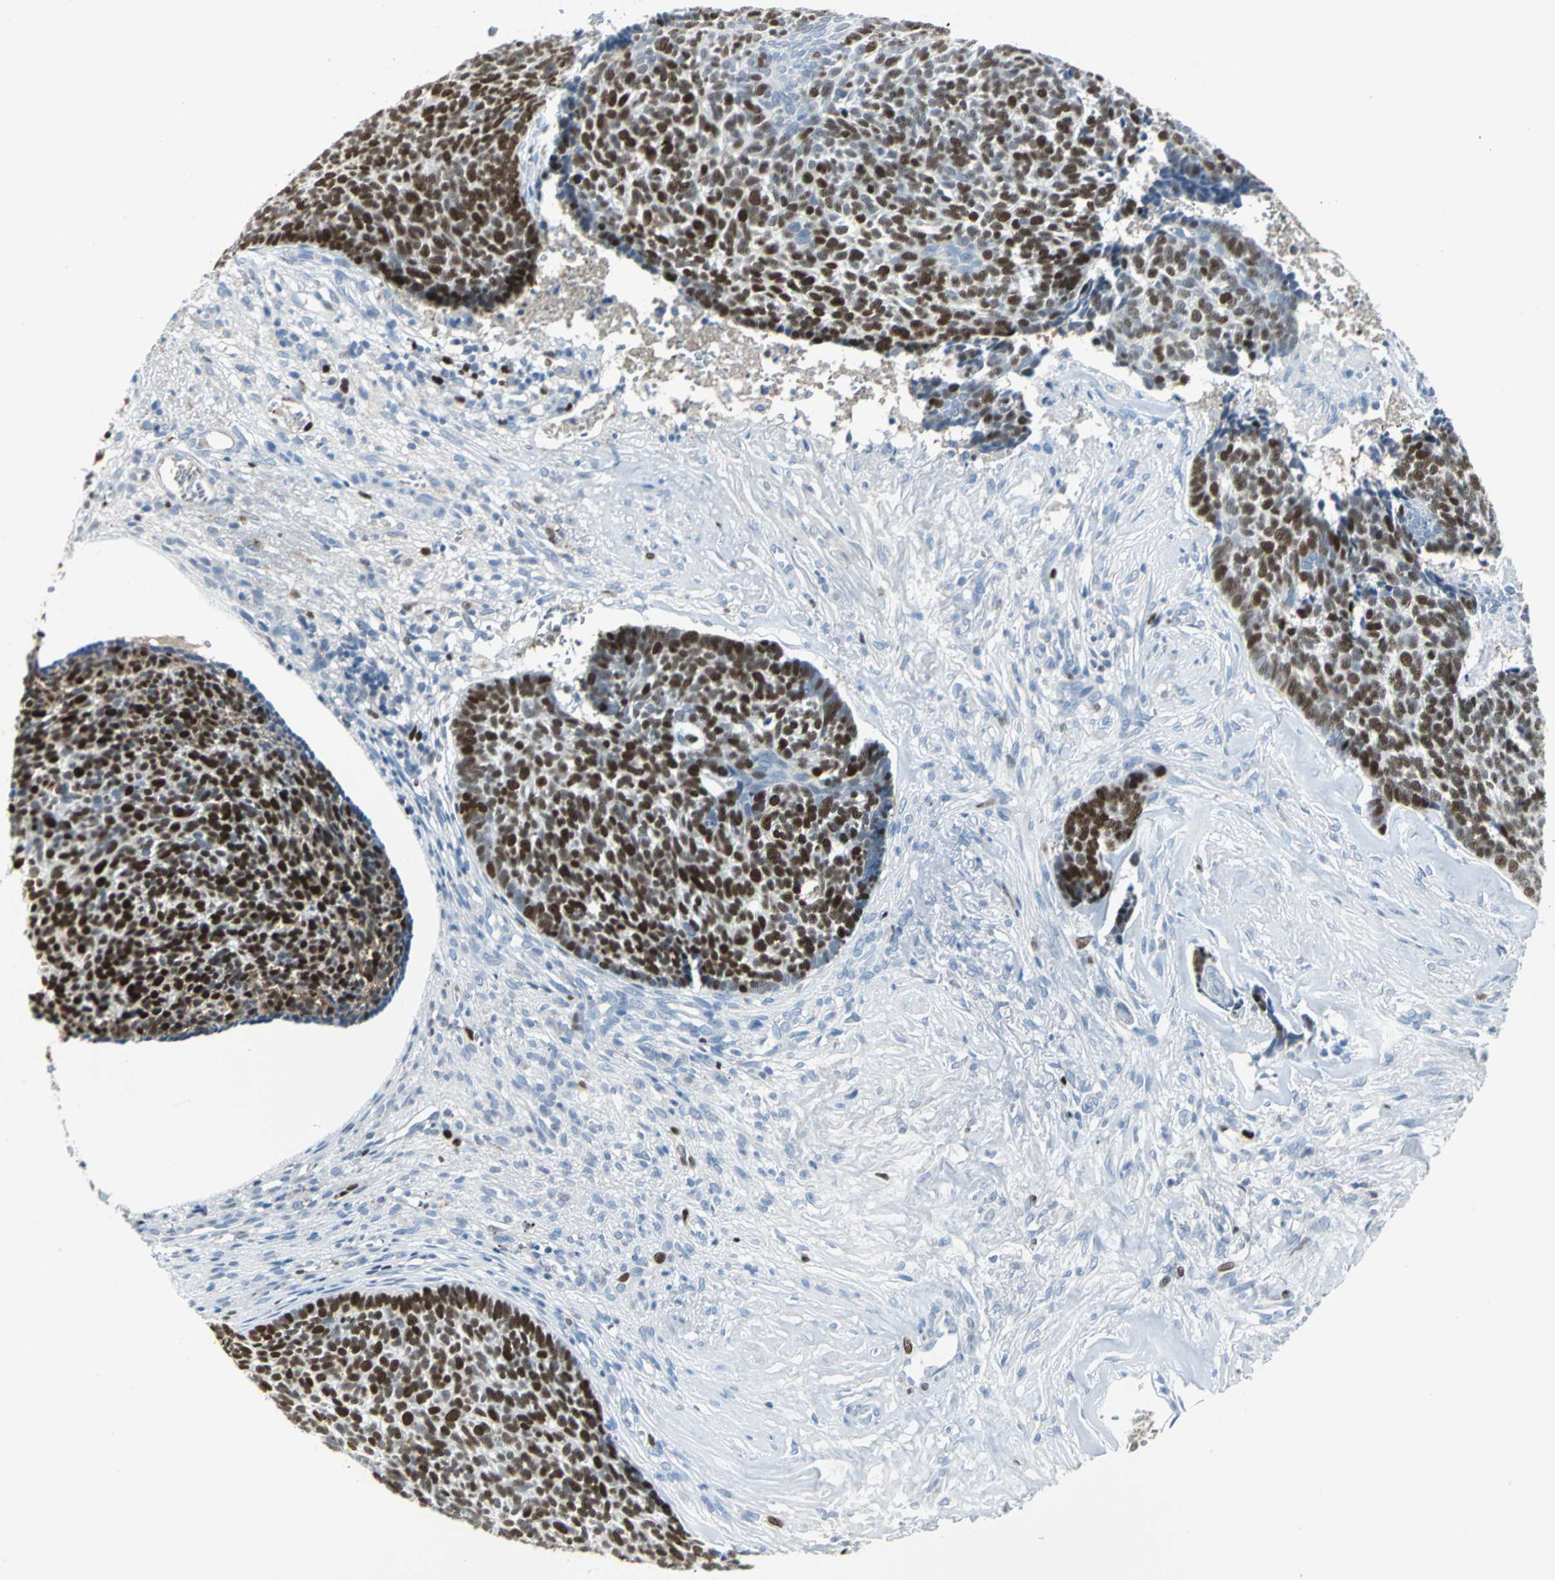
{"staining": {"intensity": "strong", "quantity": ">75%", "location": "nuclear"}, "tissue": "skin cancer", "cell_type": "Tumor cells", "image_type": "cancer", "snomed": [{"axis": "morphology", "description": "Basal cell carcinoma"}, {"axis": "topography", "description": "Skin"}], "caption": "A photomicrograph showing strong nuclear positivity in about >75% of tumor cells in skin cancer, as visualized by brown immunohistochemical staining.", "gene": "MCM4", "patient": {"sex": "male", "age": 84}}